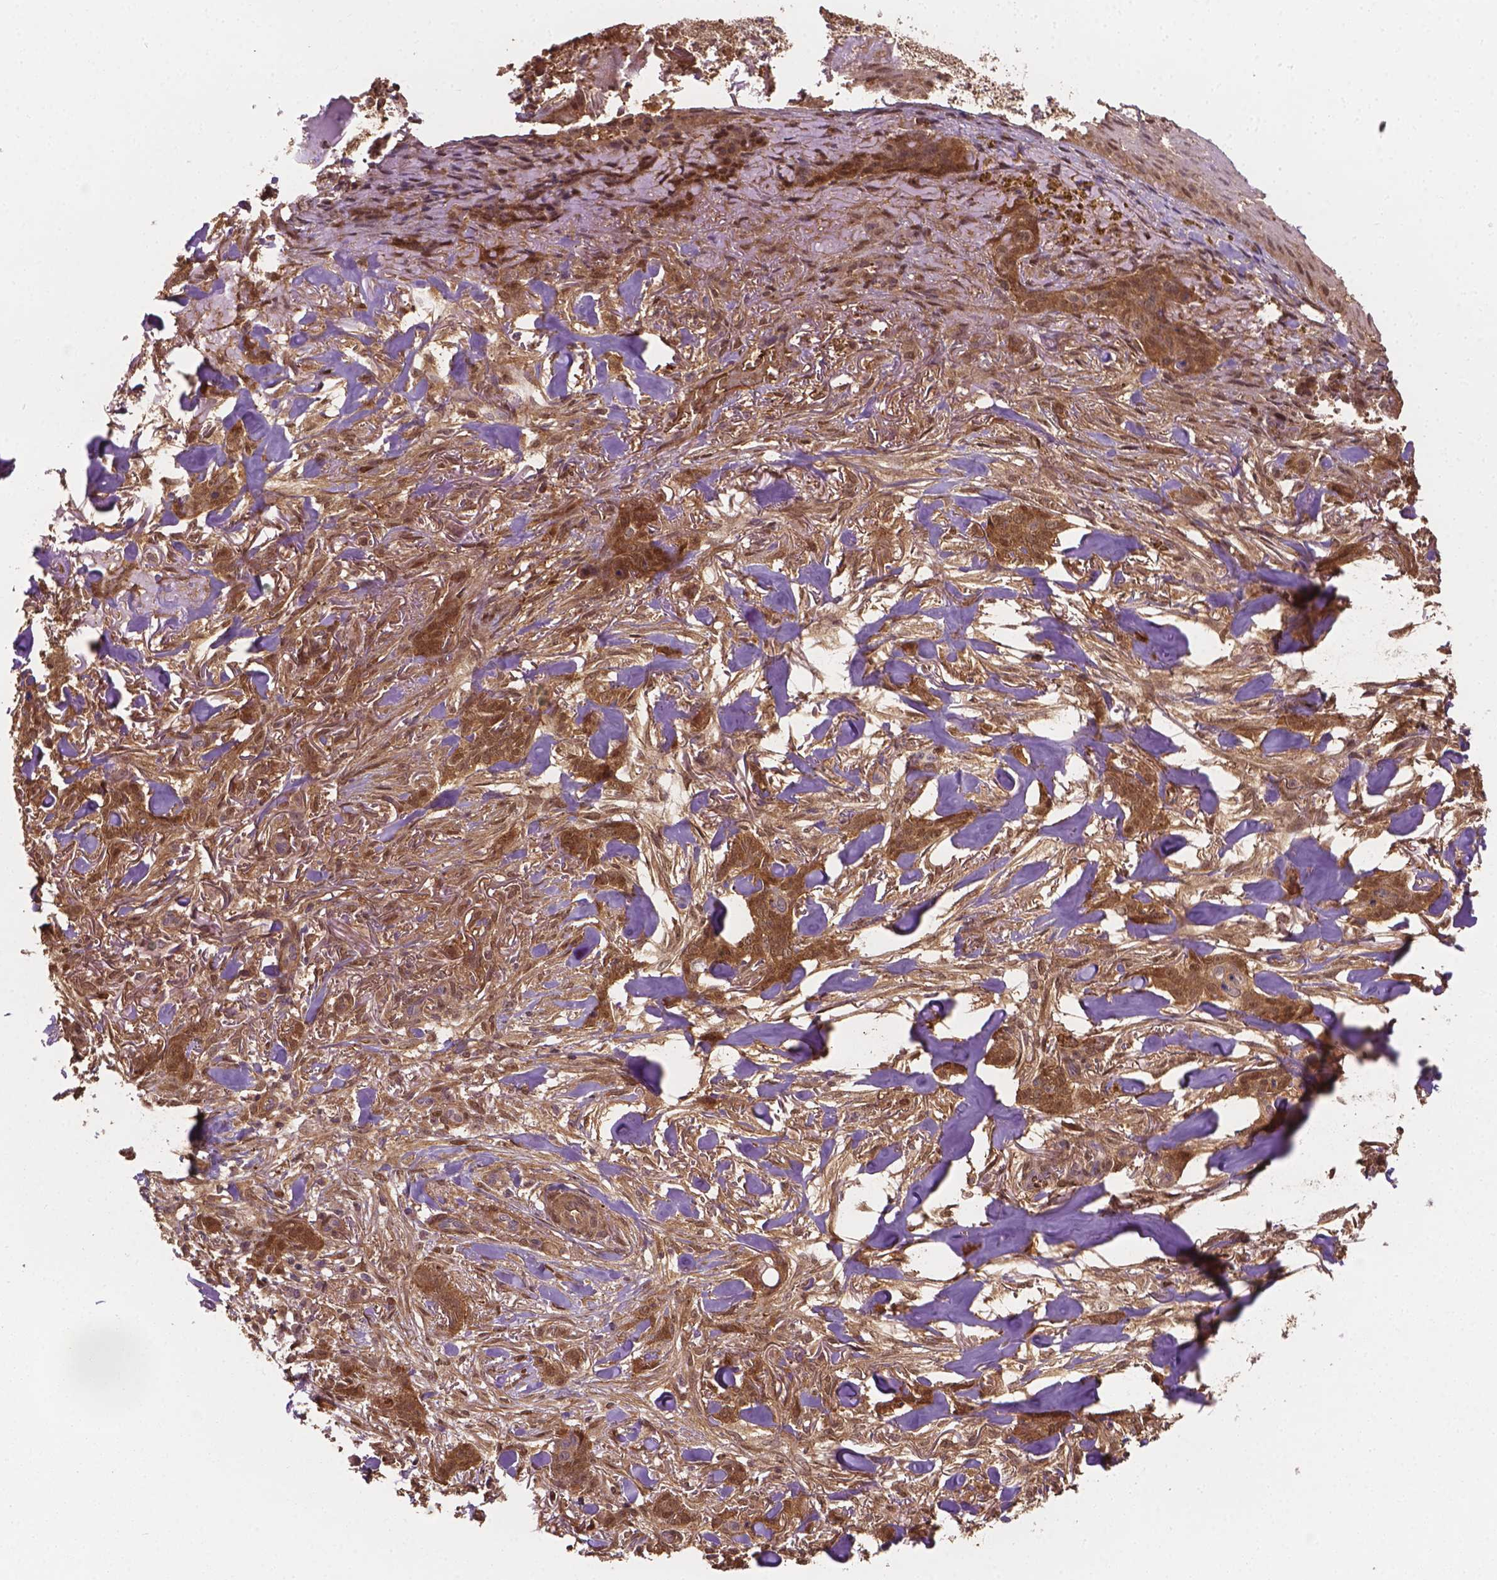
{"staining": {"intensity": "moderate", "quantity": ">75%", "location": "cytoplasmic/membranous,nuclear"}, "tissue": "skin cancer", "cell_type": "Tumor cells", "image_type": "cancer", "snomed": [{"axis": "morphology", "description": "Basal cell carcinoma"}, {"axis": "topography", "description": "Skin"}], "caption": "This is an image of immunohistochemistry staining of skin basal cell carcinoma, which shows moderate positivity in the cytoplasmic/membranous and nuclear of tumor cells.", "gene": "YAP1", "patient": {"sex": "female", "age": 61}}